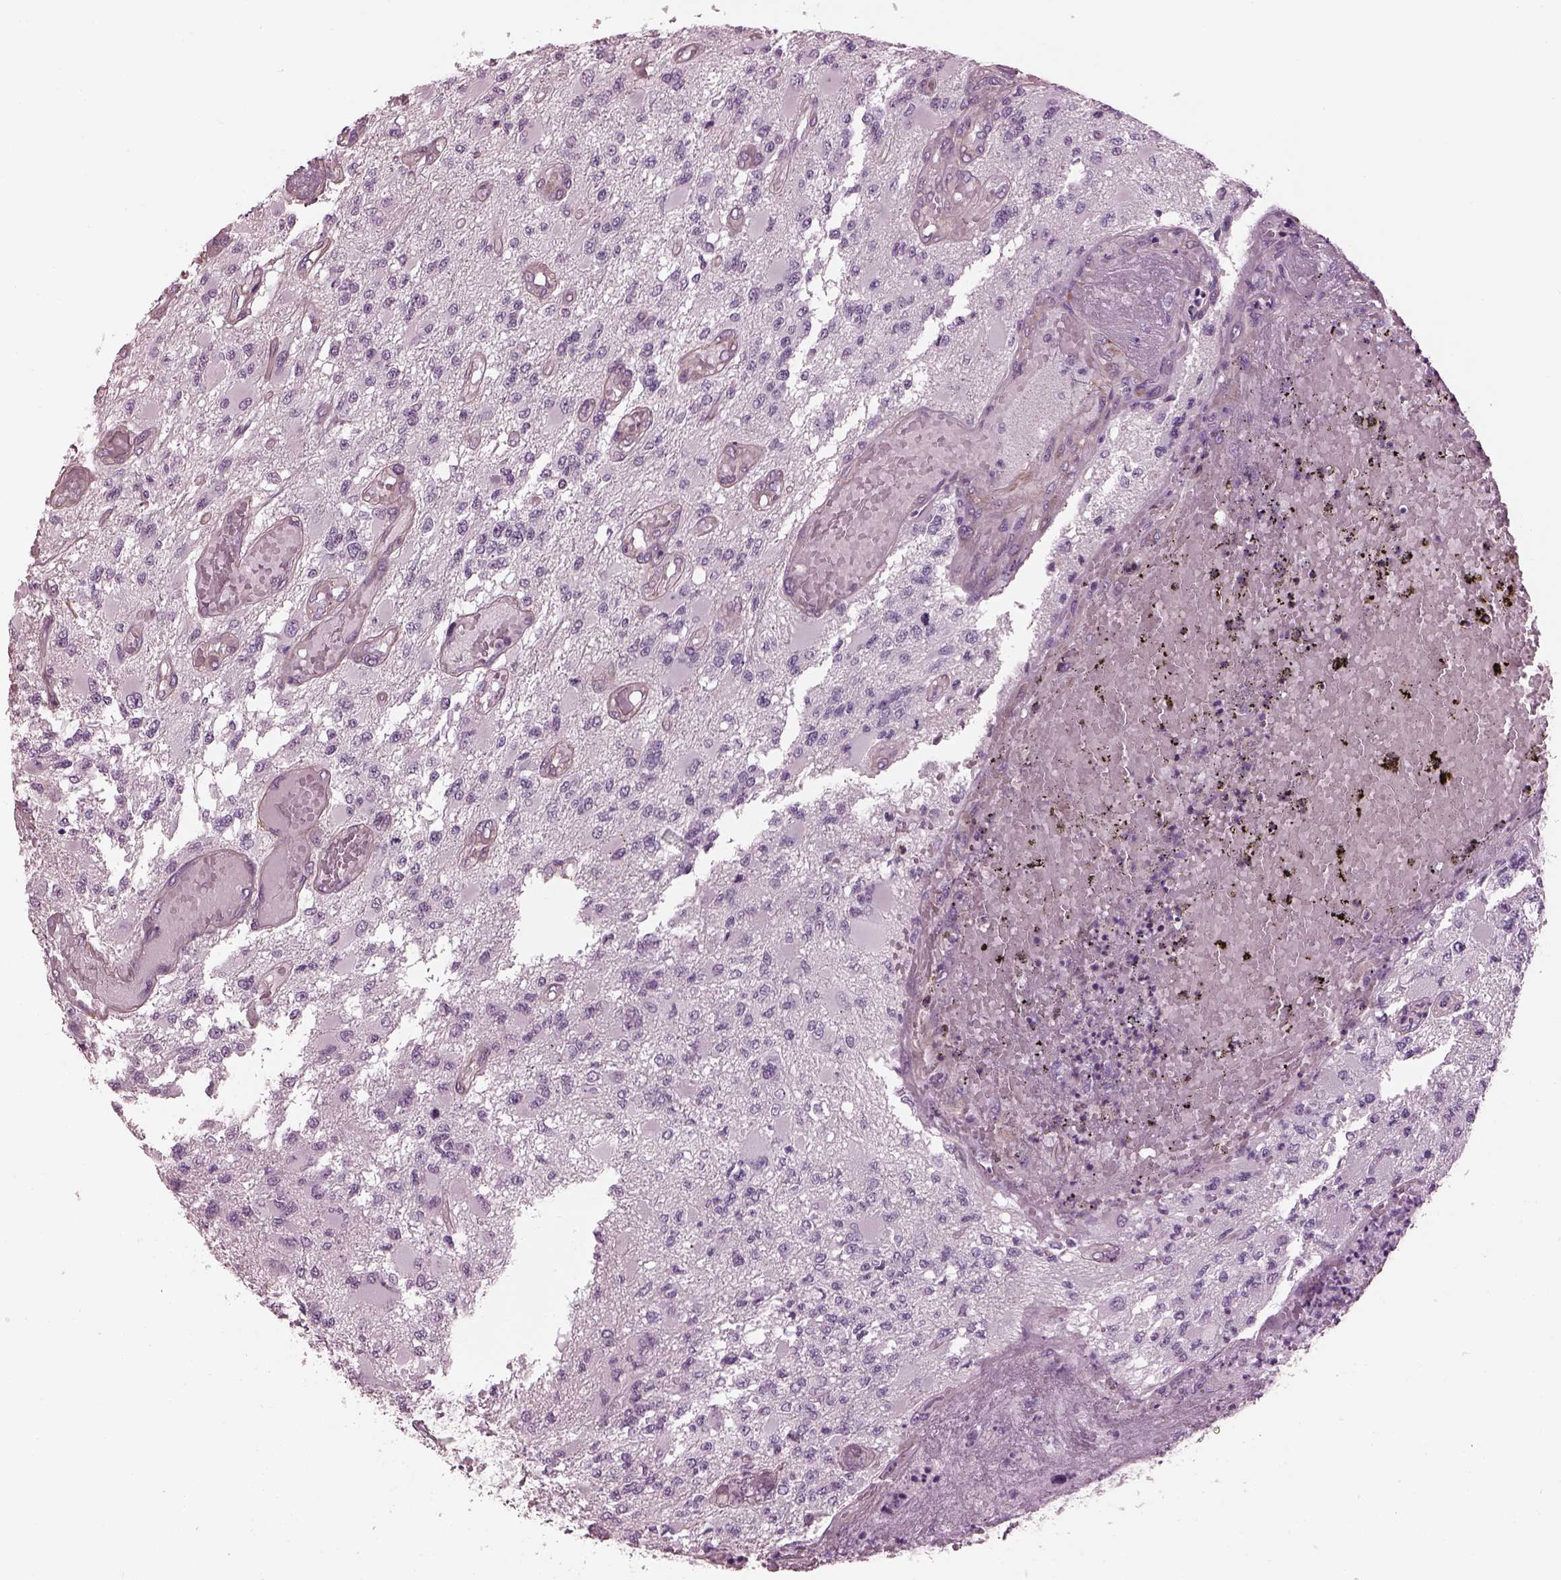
{"staining": {"intensity": "negative", "quantity": "none", "location": "none"}, "tissue": "glioma", "cell_type": "Tumor cells", "image_type": "cancer", "snomed": [{"axis": "morphology", "description": "Glioma, malignant, High grade"}, {"axis": "topography", "description": "Brain"}], "caption": "This is an immunohistochemistry (IHC) micrograph of human malignant high-grade glioma. There is no positivity in tumor cells.", "gene": "BFSP1", "patient": {"sex": "female", "age": 63}}